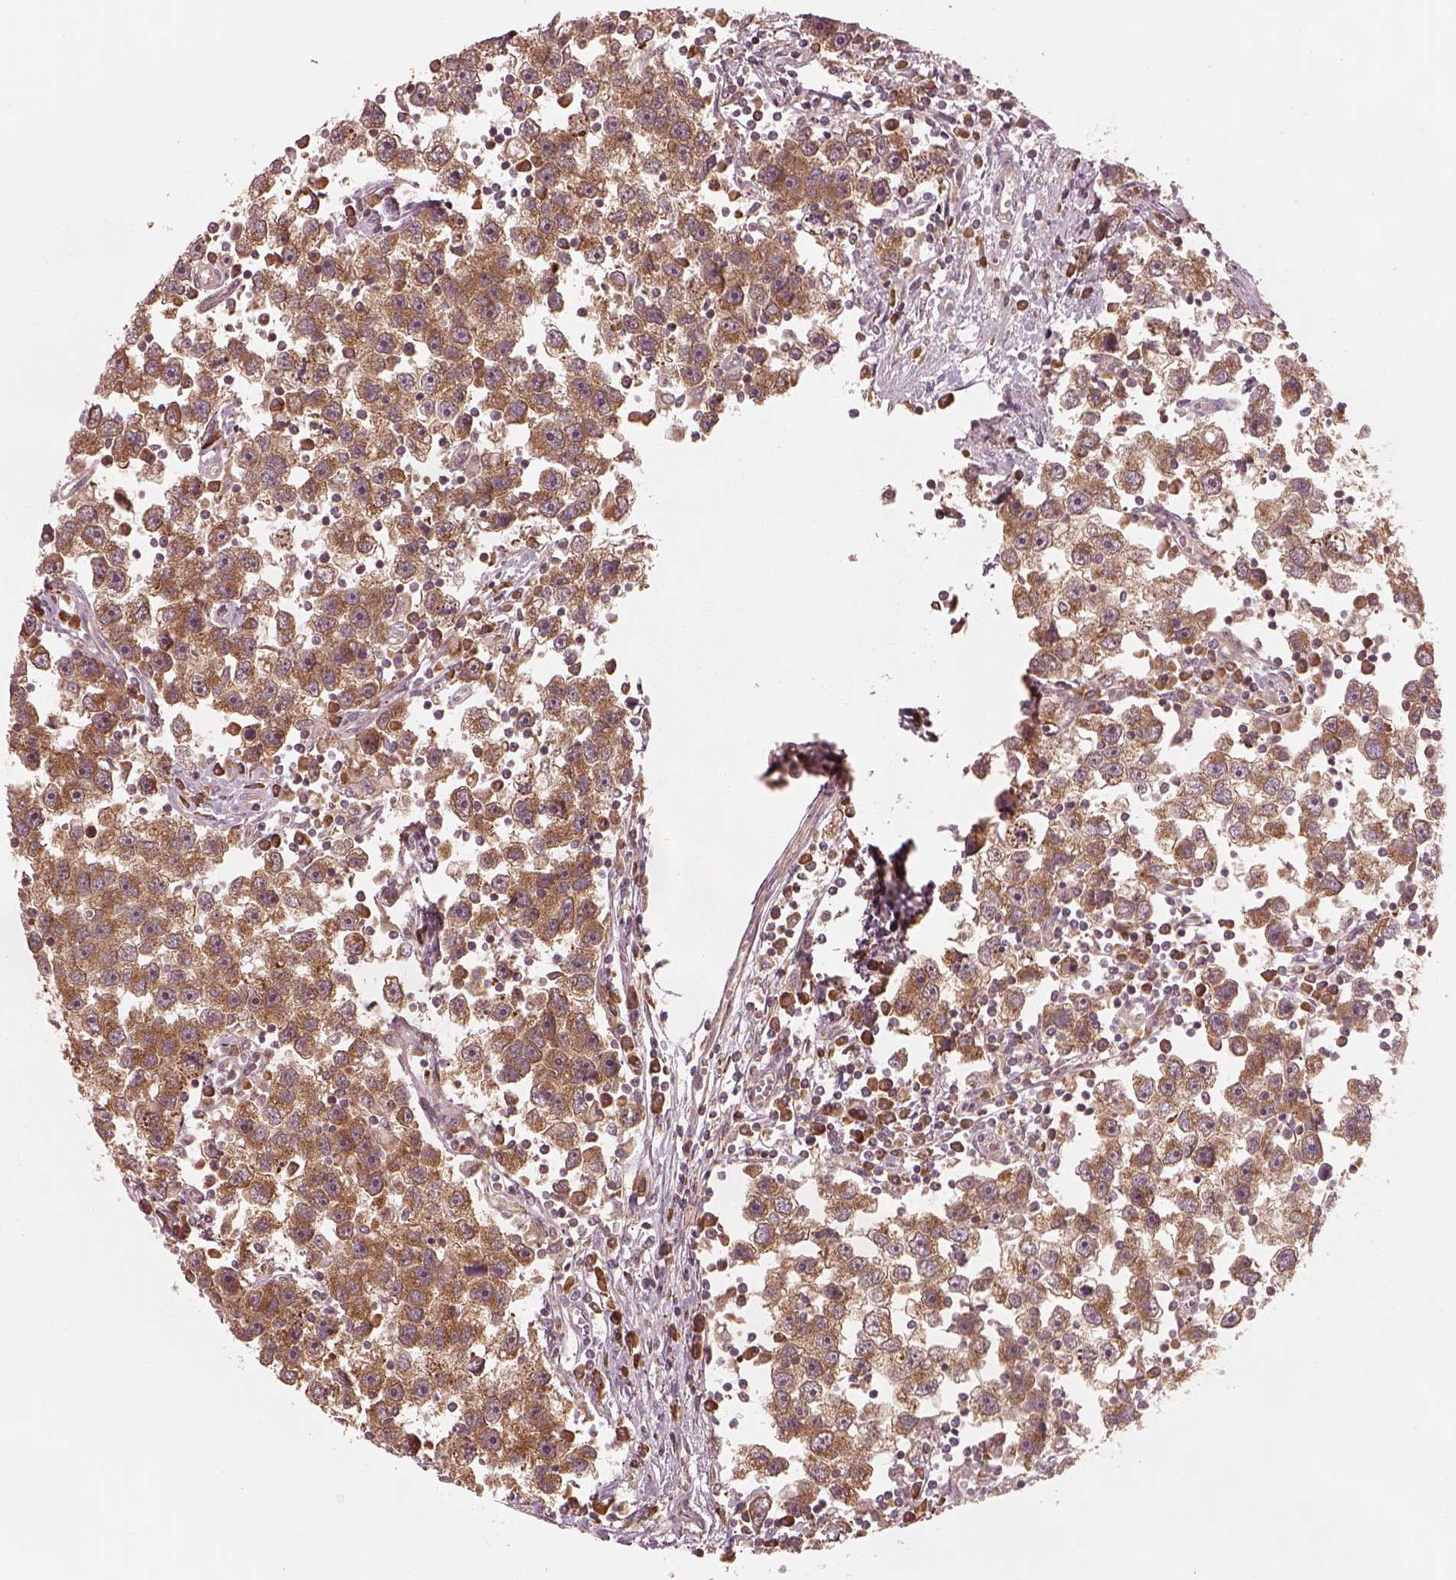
{"staining": {"intensity": "moderate", "quantity": ">75%", "location": "cytoplasmic/membranous"}, "tissue": "testis cancer", "cell_type": "Tumor cells", "image_type": "cancer", "snomed": [{"axis": "morphology", "description": "Seminoma, NOS"}, {"axis": "topography", "description": "Testis"}], "caption": "DAB (3,3'-diaminobenzidine) immunohistochemical staining of human testis cancer (seminoma) exhibits moderate cytoplasmic/membranous protein expression in approximately >75% of tumor cells. (brown staining indicates protein expression, while blue staining denotes nuclei).", "gene": "RPS5", "patient": {"sex": "male", "age": 30}}